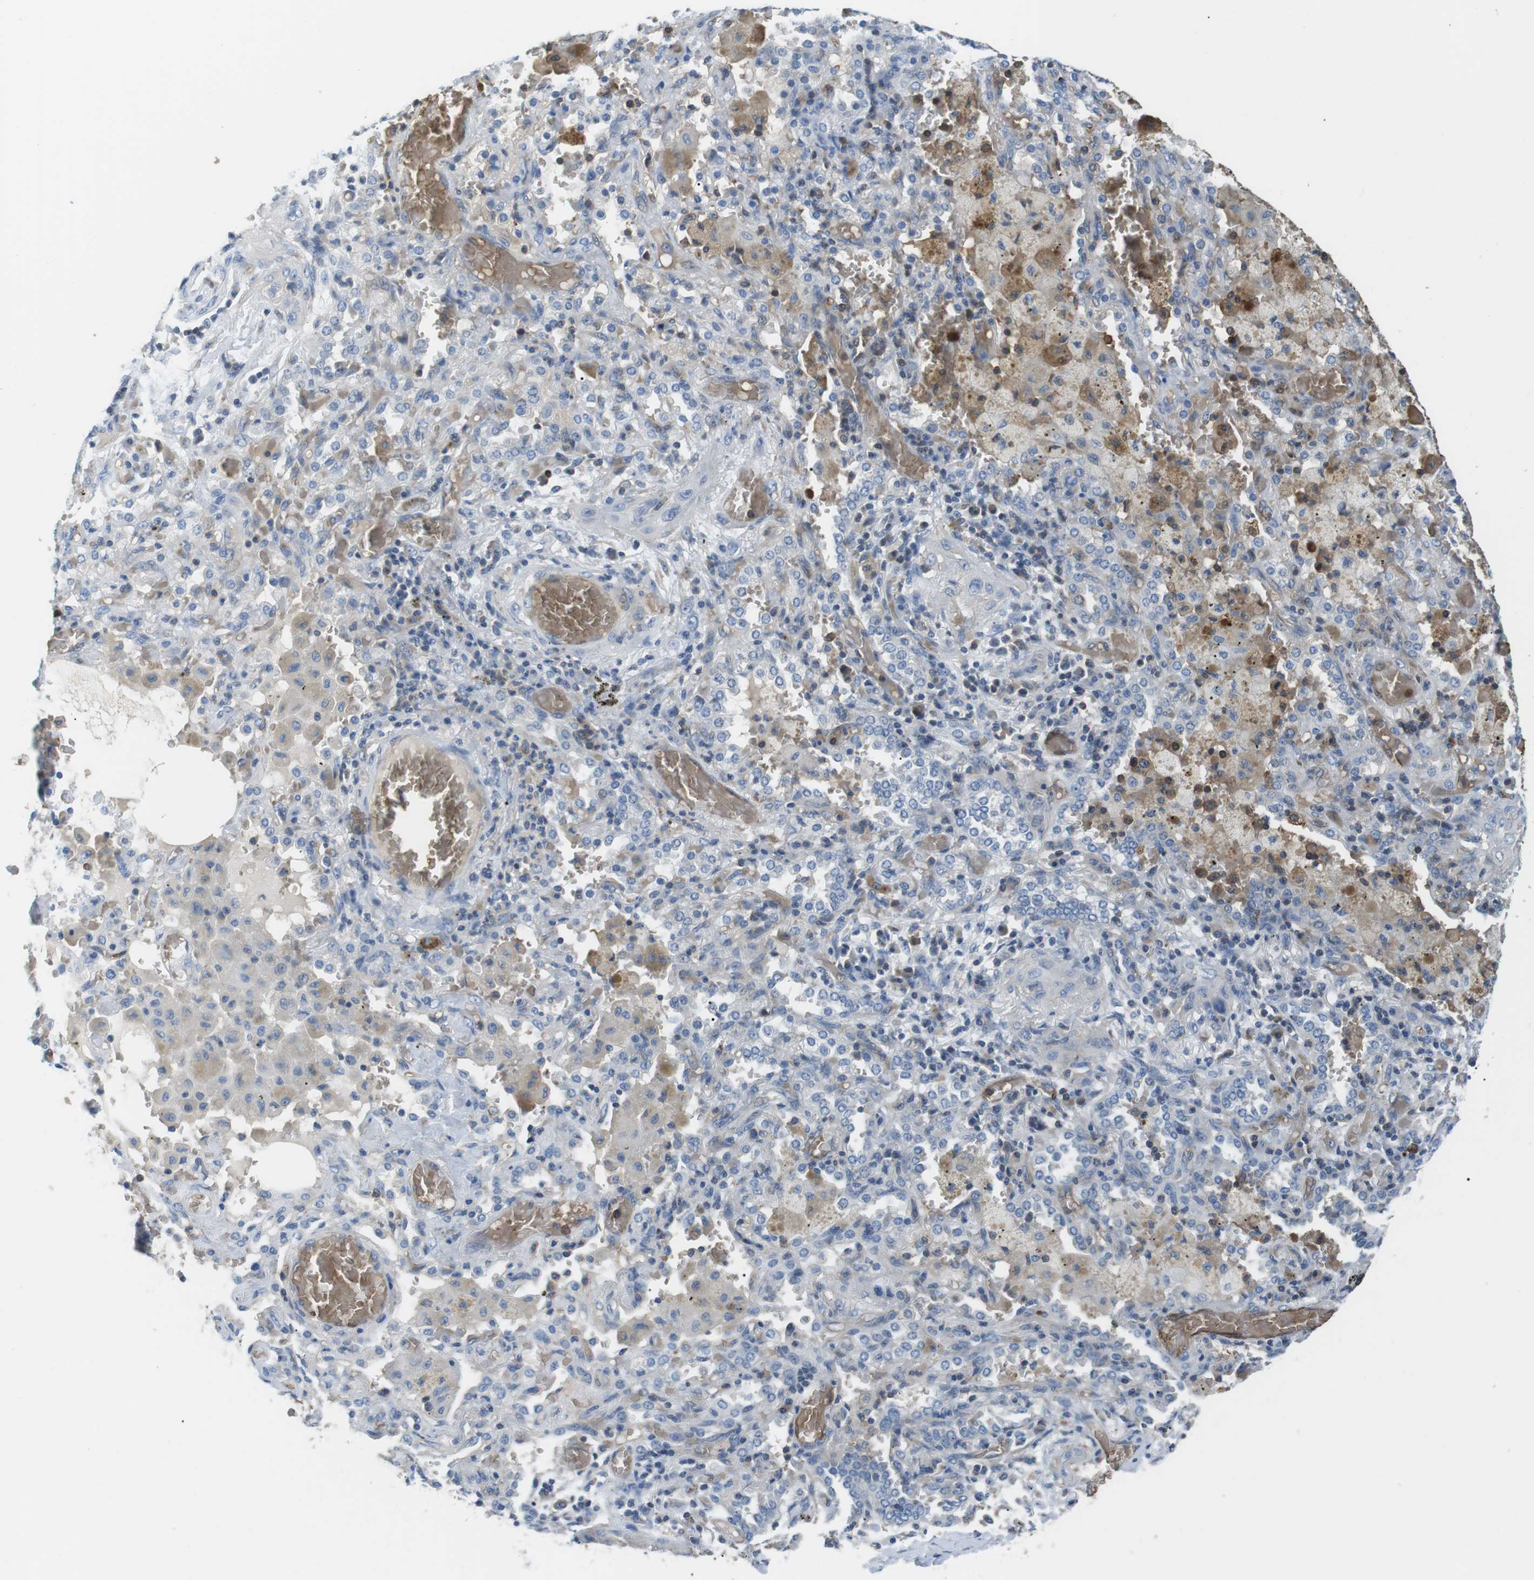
{"staining": {"intensity": "negative", "quantity": "none", "location": "none"}, "tissue": "lung cancer", "cell_type": "Tumor cells", "image_type": "cancer", "snomed": [{"axis": "morphology", "description": "Squamous cell carcinoma, NOS"}, {"axis": "topography", "description": "Lung"}], "caption": "This is an IHC histopathology image of lung cancer. There is no staining in tumor cells.", "gene": "ADCY10", "patient": {"sex": "female", "age": 47}}